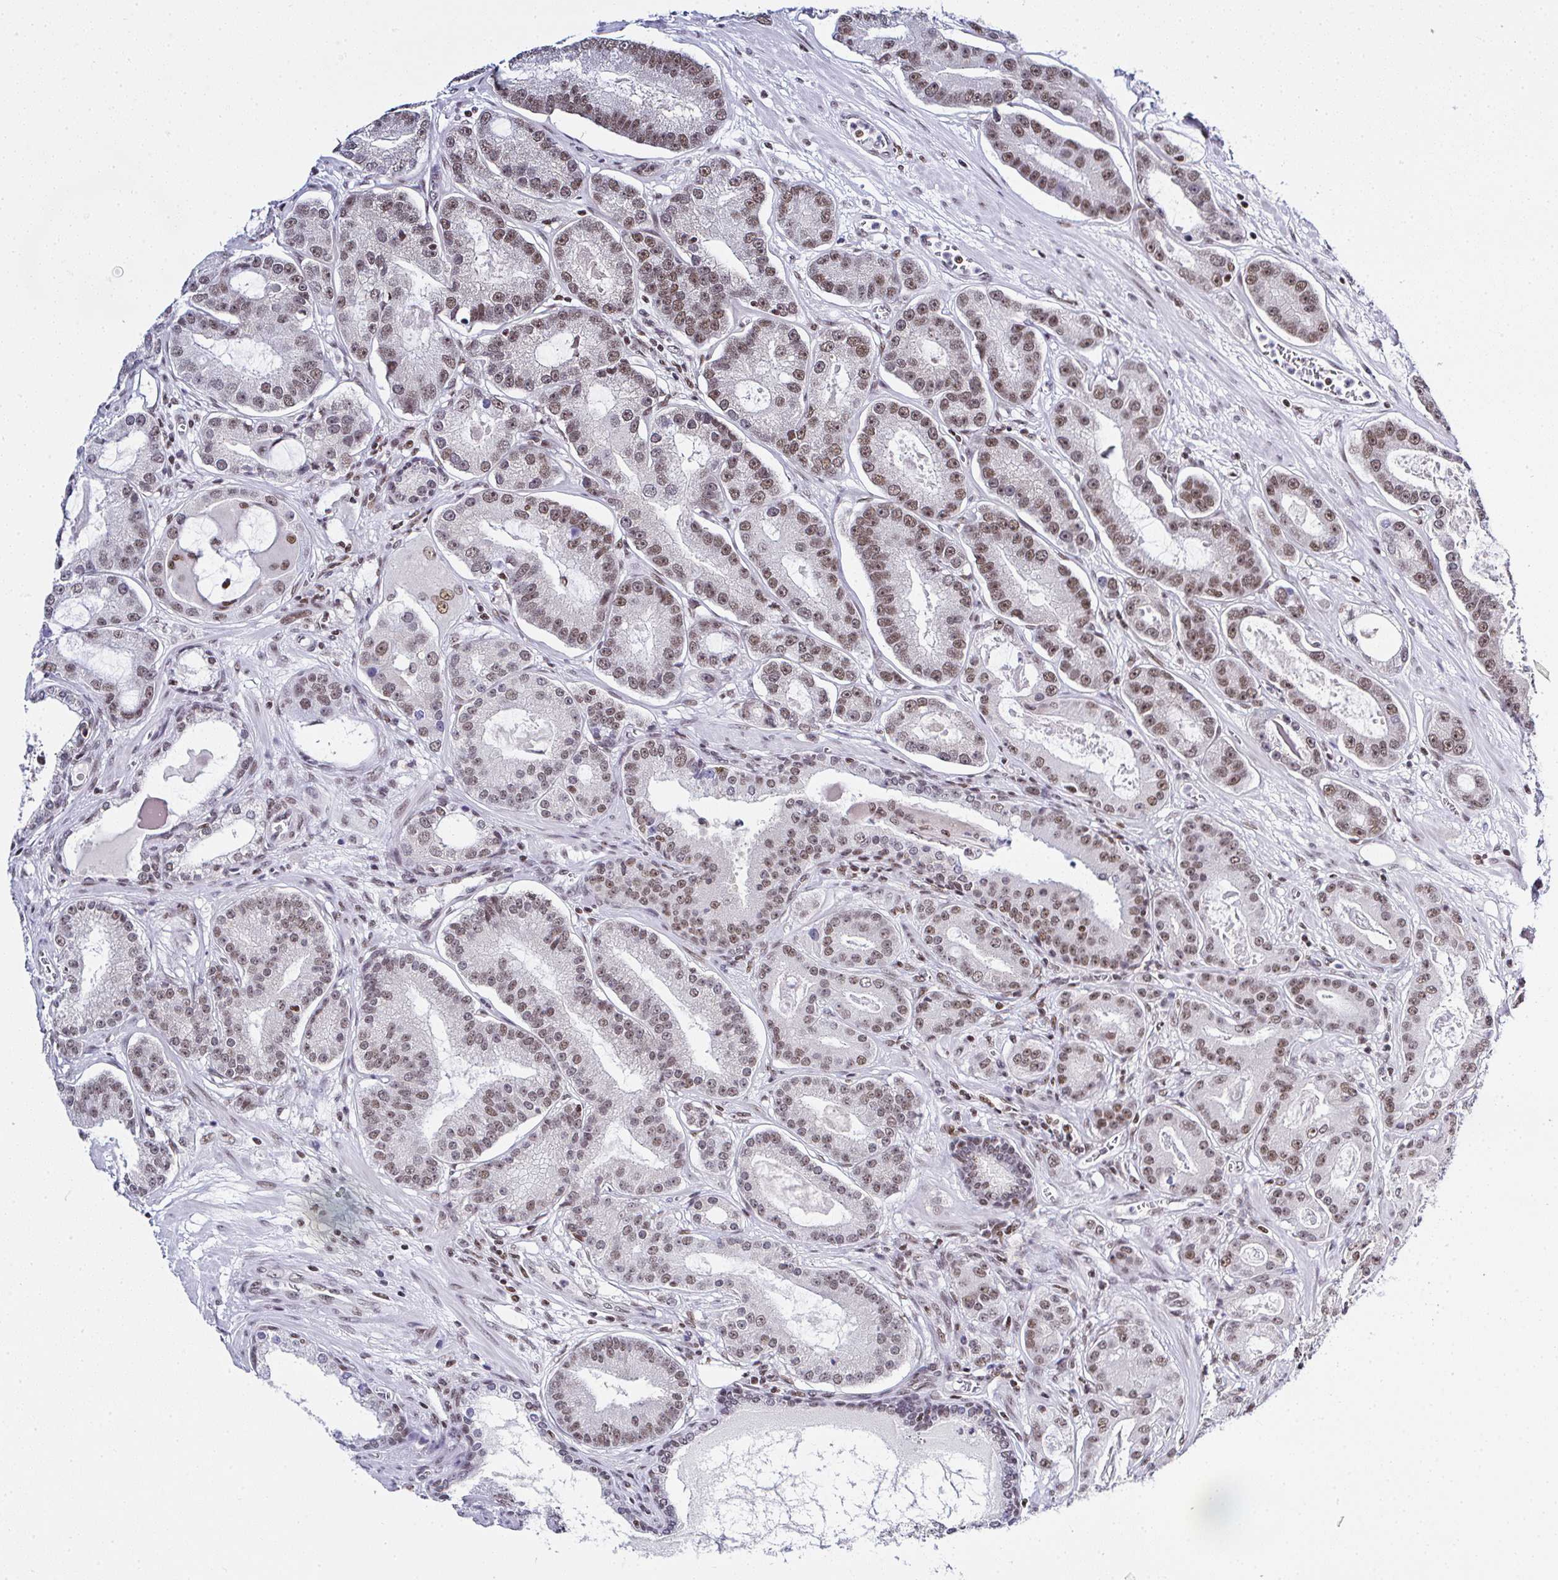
{"staining": {"intensity": "moderate", "quantity": ">75%", "location": "nuclear"}, "tissue": "prostate cancer", "cell_type": "Tumor cells", "image_type": "cancer", "snomed": [{"axis": "morphology", "description": "Adenocarcinoma, High grade"}, {"axis": "topography", "description": "Prostate"}], "caption": "Prostate adenocarcinoma (high-grade) stained with a brown dye shows moderate nuclear positive expression in approximately >75% of tumor cells.", "gene": "DR1", "patient": {"sex": "male", "age": 65}}